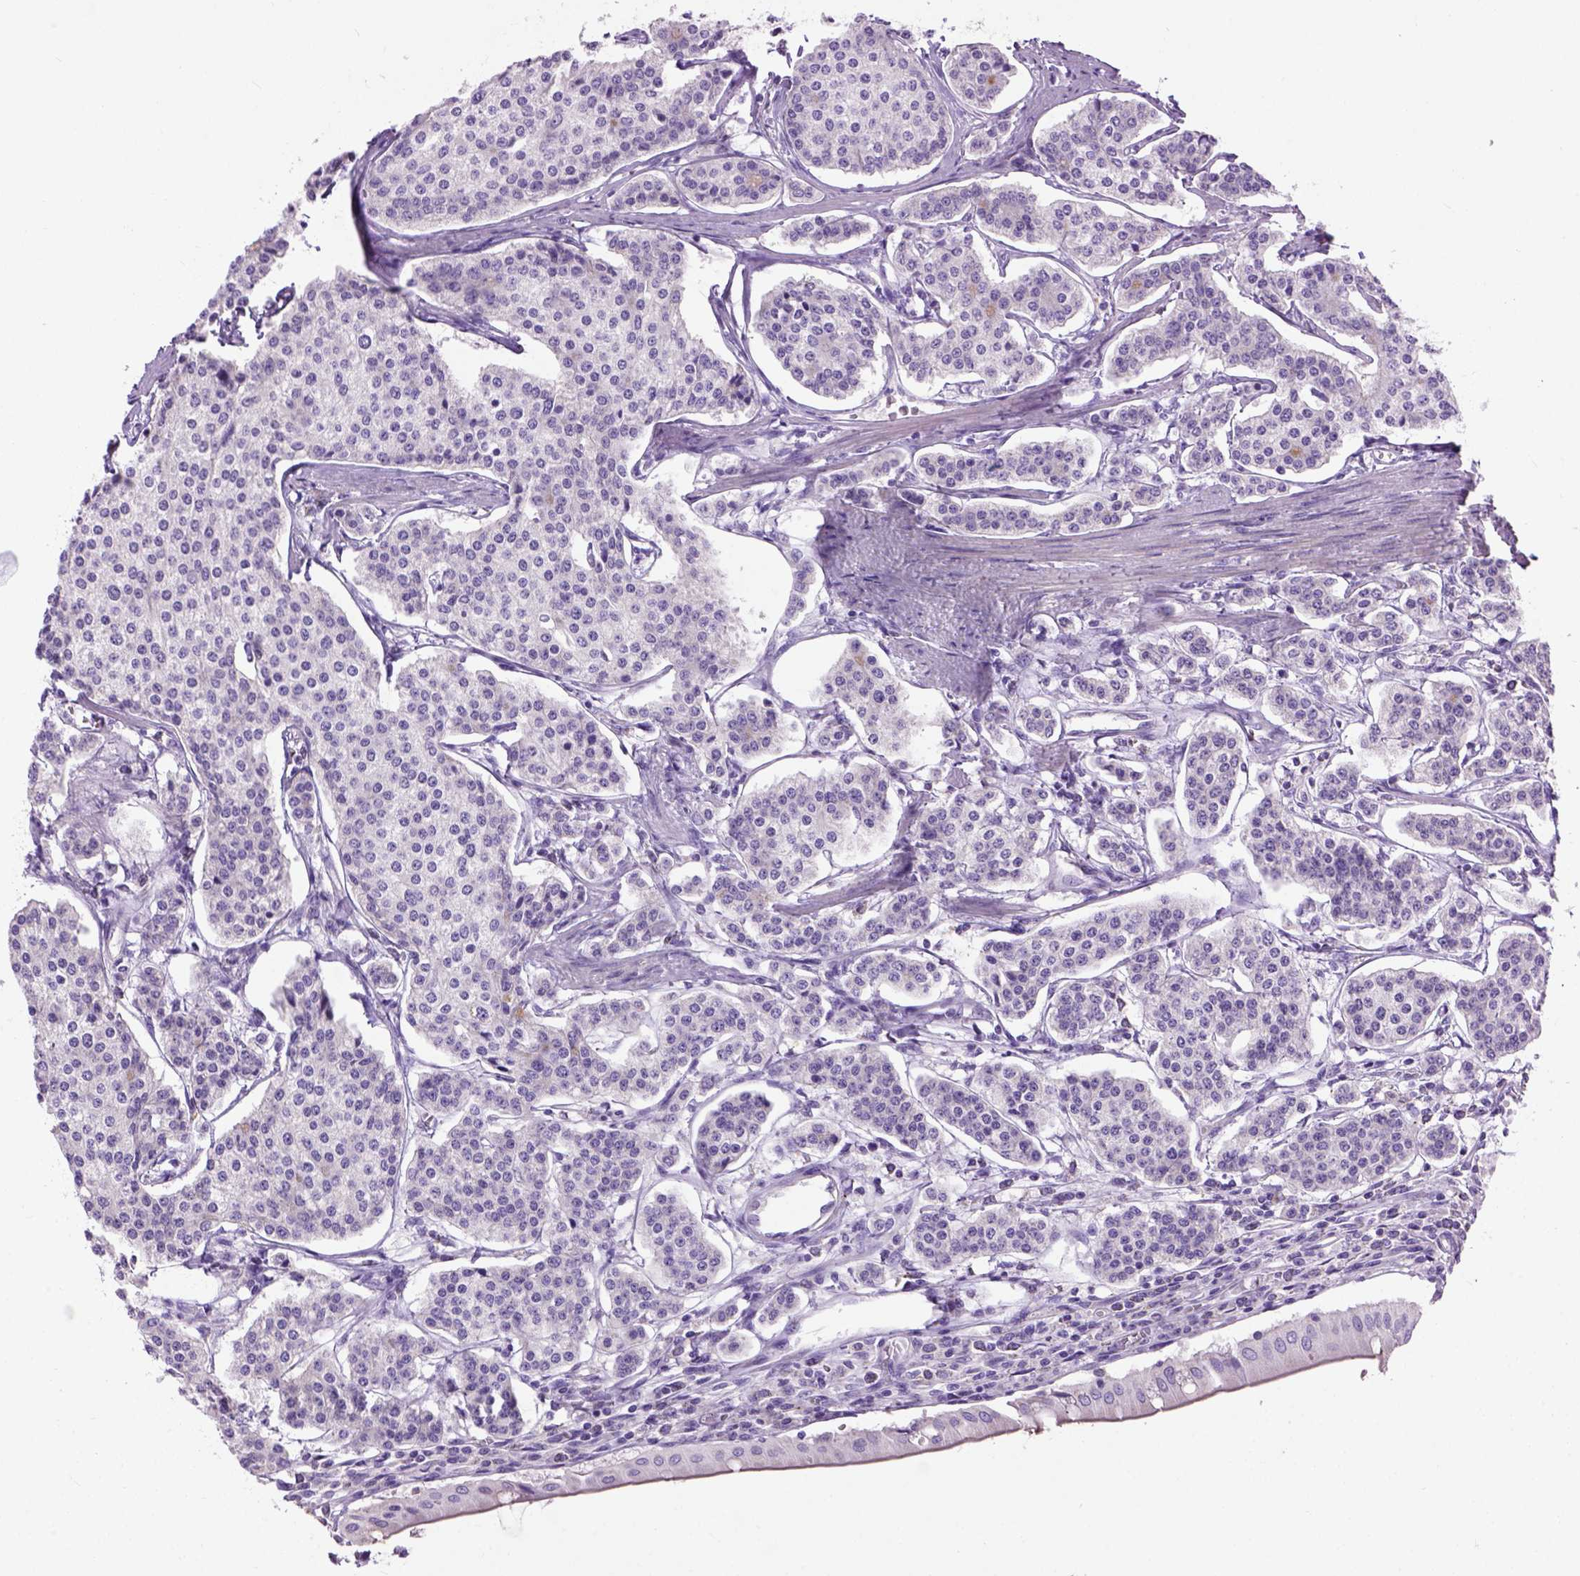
{"staining": {"intensity": "negative", "quantity": "none", "location": "none"}, "tissue": "carcinoid", "cell_type": "Tumor cells", "image_type": "cancer", "snomed": [{"axis": "morphology", "description": "Carcinoid, malignant, NOS"}, {"axis": "topography", "description": "Small intestine"}], "caption": "This is a histopathology image of immunohistochemistry (IHC) staining of carcinoid, which shows no positivity in tumor cells.", "gene": "UTP4", "patient": {"sex": "female", "age": 65}}